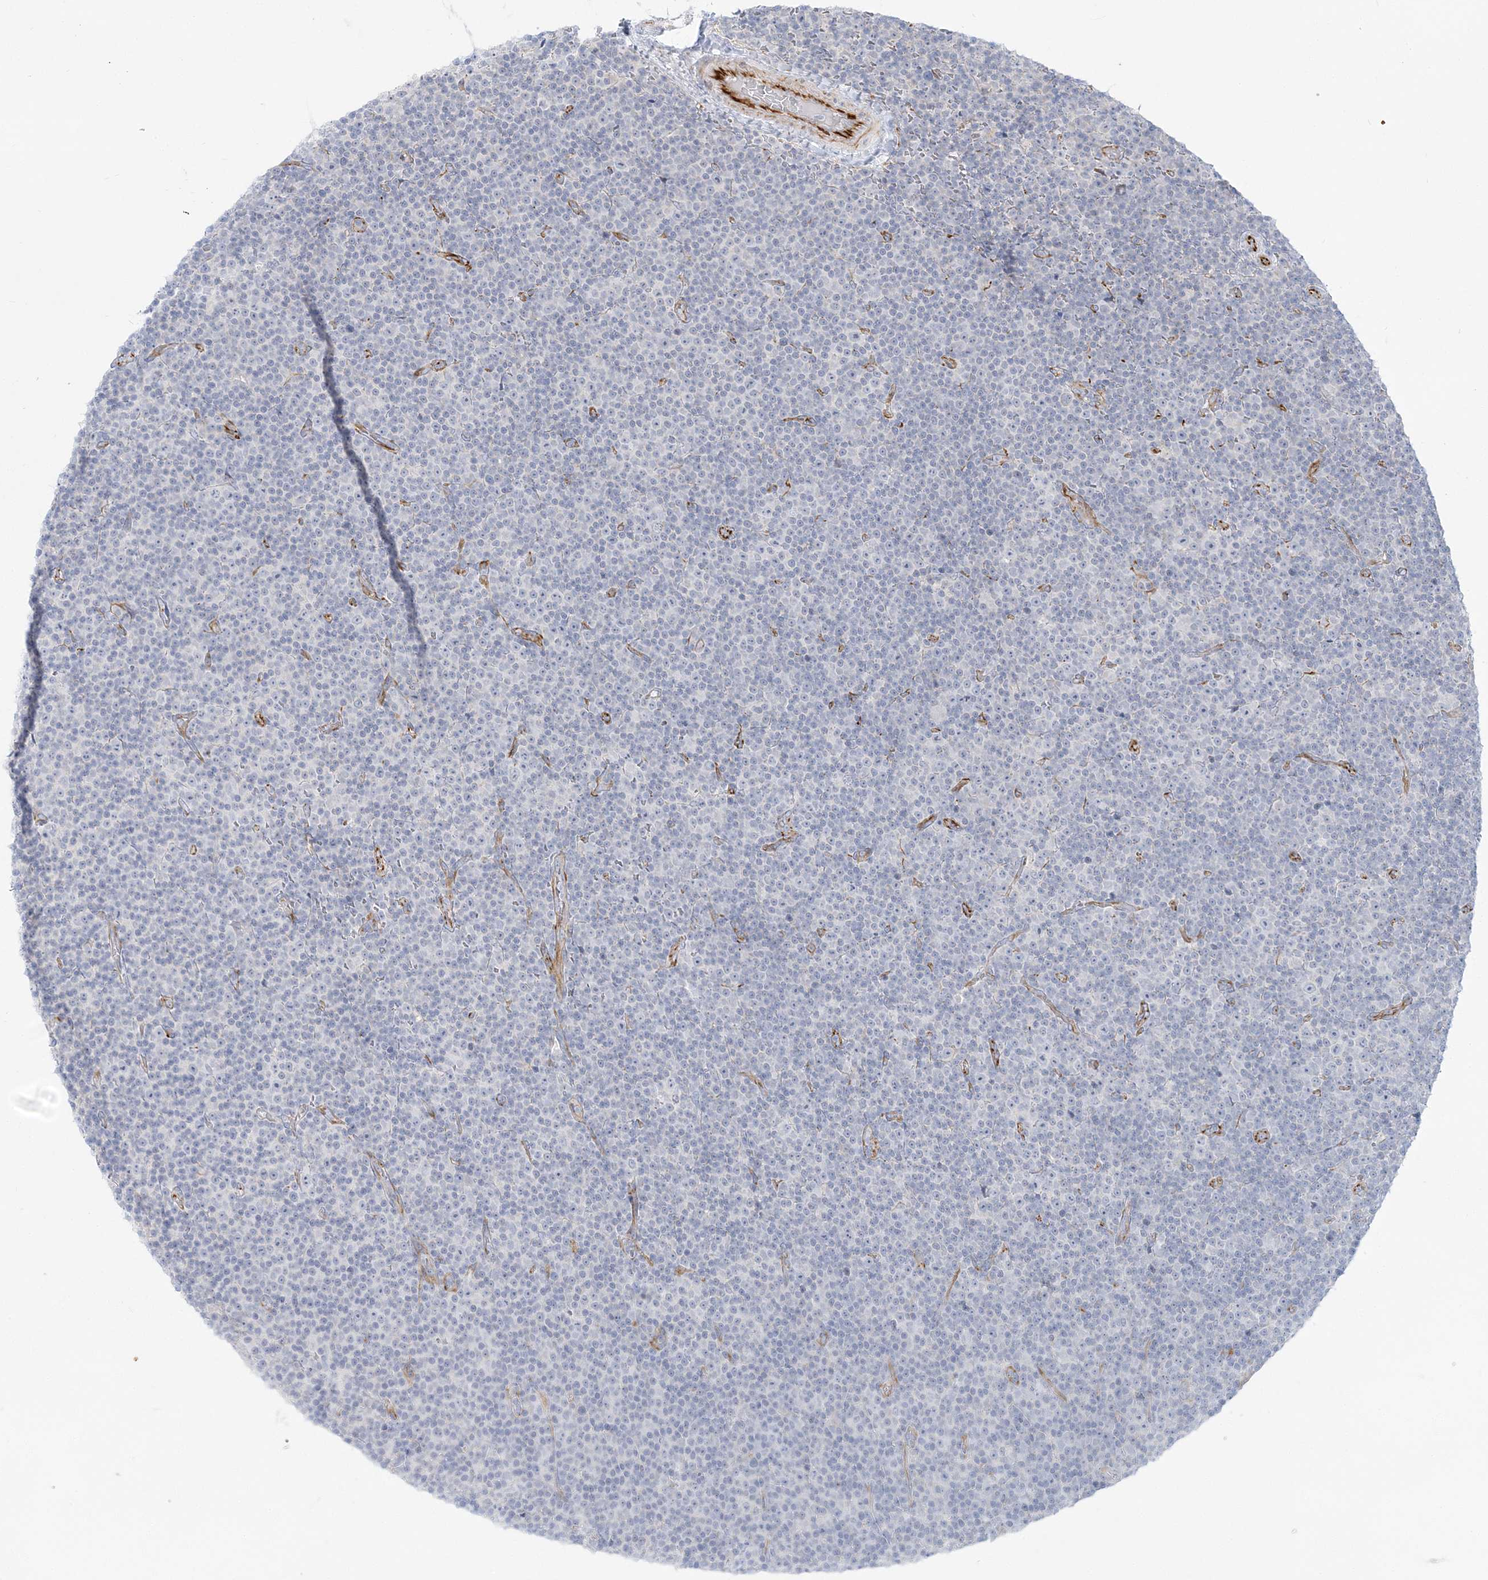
{"staining": {"intensity": "negative", "quantity": "none", "location": "none"}, "tissue": "lymphoma", "cell_type": "Tumor cells", "image_type": "cancer", "snomed": [{"axis": "morphology", "description": "Malignant lymphoma, non-Hodgkin's type, Low grade"}, {"axis": "topography", "description": "Lymph node"}], "caption": "Lymphoma was stained to show a protein in brown. There is no significant positivity in tumor cells.", "gene": "GPAT2", "patient": {"sex": "female", "age": 67}}